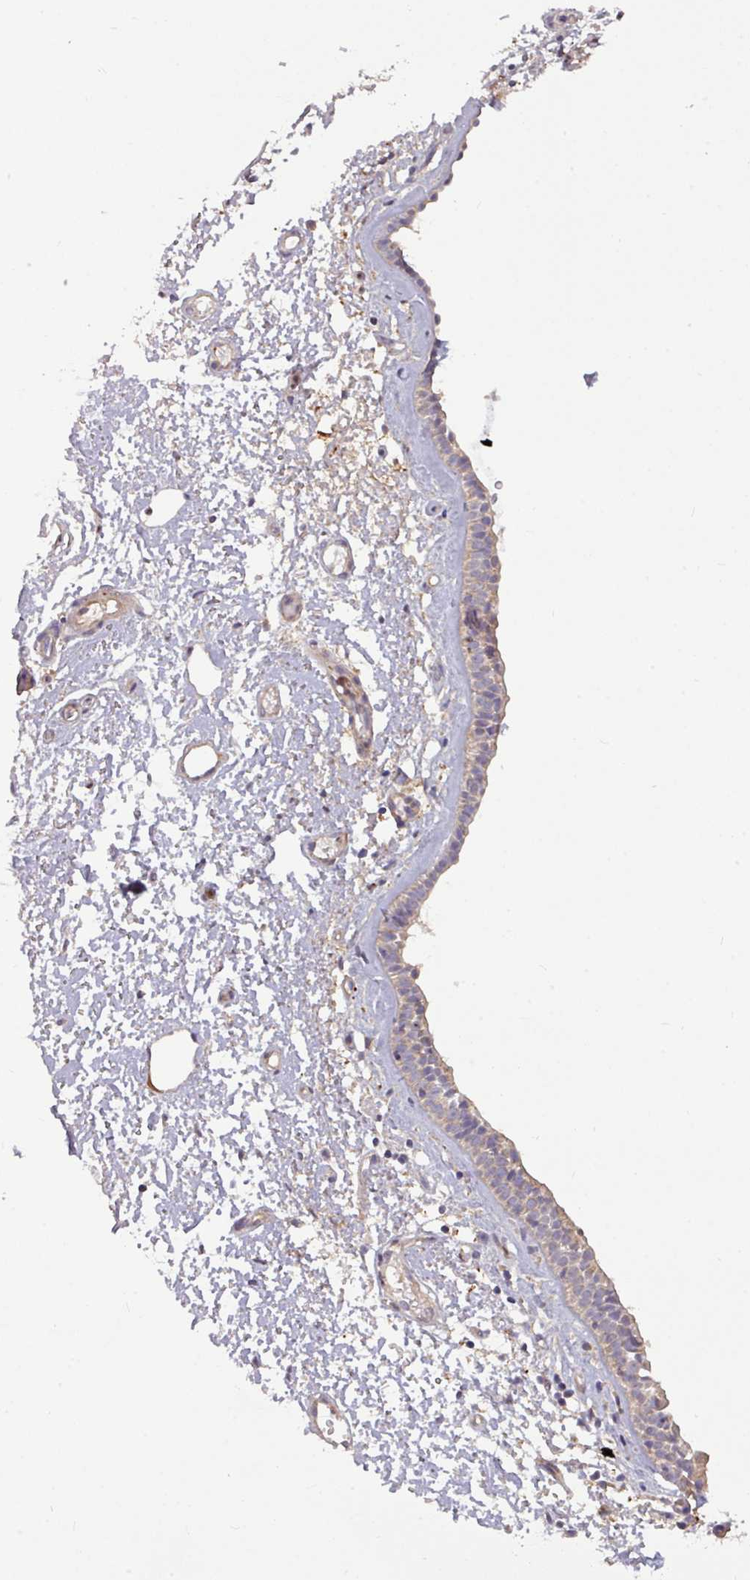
{"staining": {"intensity": "weak", "quantity": ">75%", "location": "cytoplasmic/membranous"}, "tissue": "nasopharynx", "cell_type": "Respiratory epithelial cells", "image_type": "normal", "snomed": [{"axis": "morphology", "description": "Normal tissue, NOS"}, {"axis": "topography", "description": "Cartilage tissue"}, {"axis": "topography", "description": "Nasopharynx"}], "caption": "IHC (DAB (3,3'-diaminobenzidine)) staining of unremarkable human nasopharynx shows weak cytoplasmic/membranous protein staining in about >75% of respiratory epithelial cells. (DAB (3,3'-diaminobenzidine) = brown stain, brightfield microscopy at high magnification).", "gene": "PAPLN", "patient": {"sex": "male", "age": 56}}